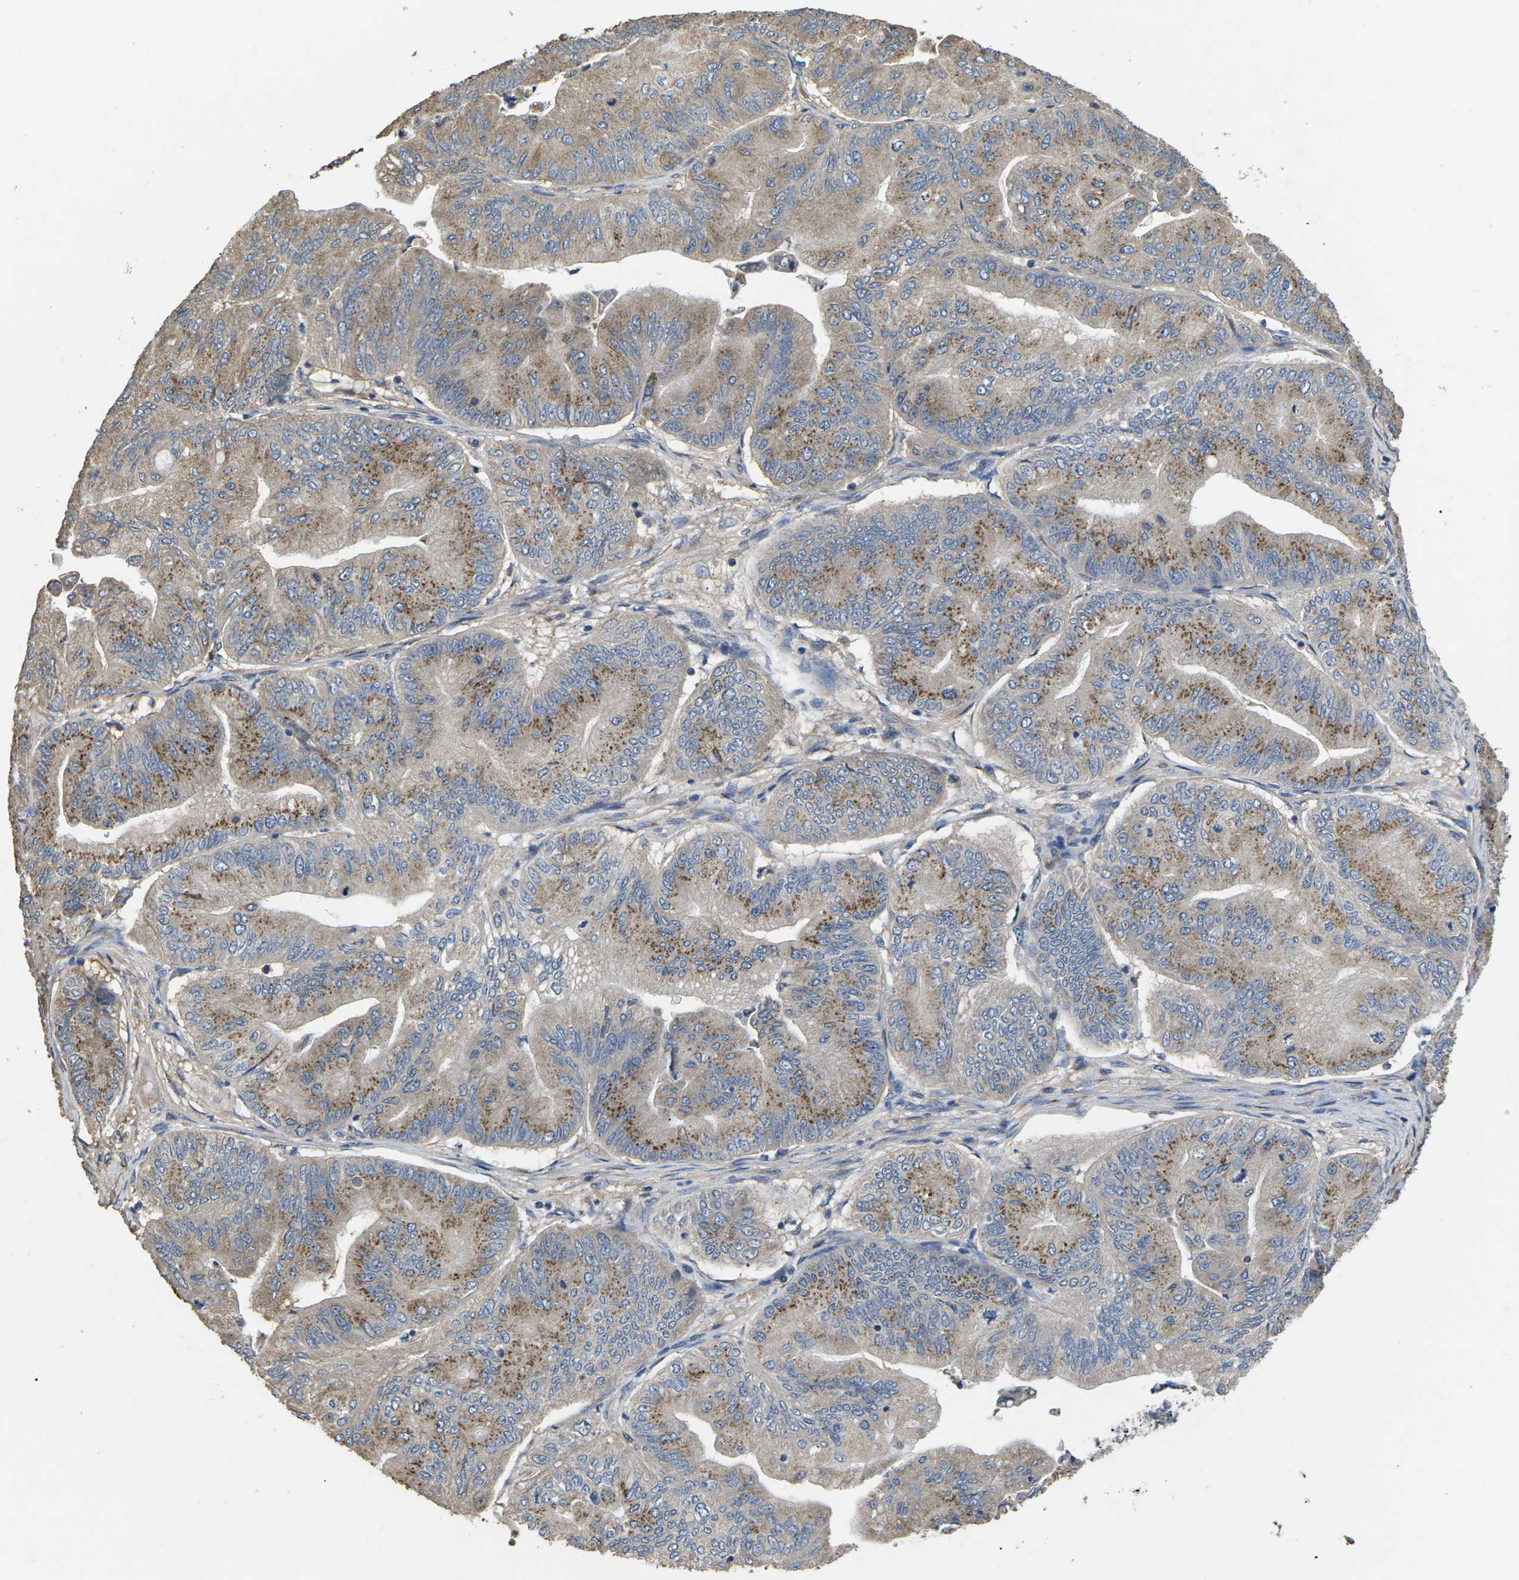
{"staining": {"intensity": "moderate", "quantity": "25%-75%", "location": "cytoplasmic/membranous"}, "tissue": "ovarian cancer", "cell_type": "Tumor cells", "image_type": "cancer", "snomed": [{"axis": "morphology", "description": "Cystadenocarcinoma, mucinous, NOS"}, {"axis": "topography", "description": "Ovary"}], "caption": "Protein expression analysis of ovarian mucinous cystadenocarcinoma shows moderate cytoplasmic/membranous expression in about 25%-75% of tumor cells. (IHC, brightfield microscopy, high magnification).", "gene": "B4GAT1", "patient": {"sex": "female", "age": 61}}